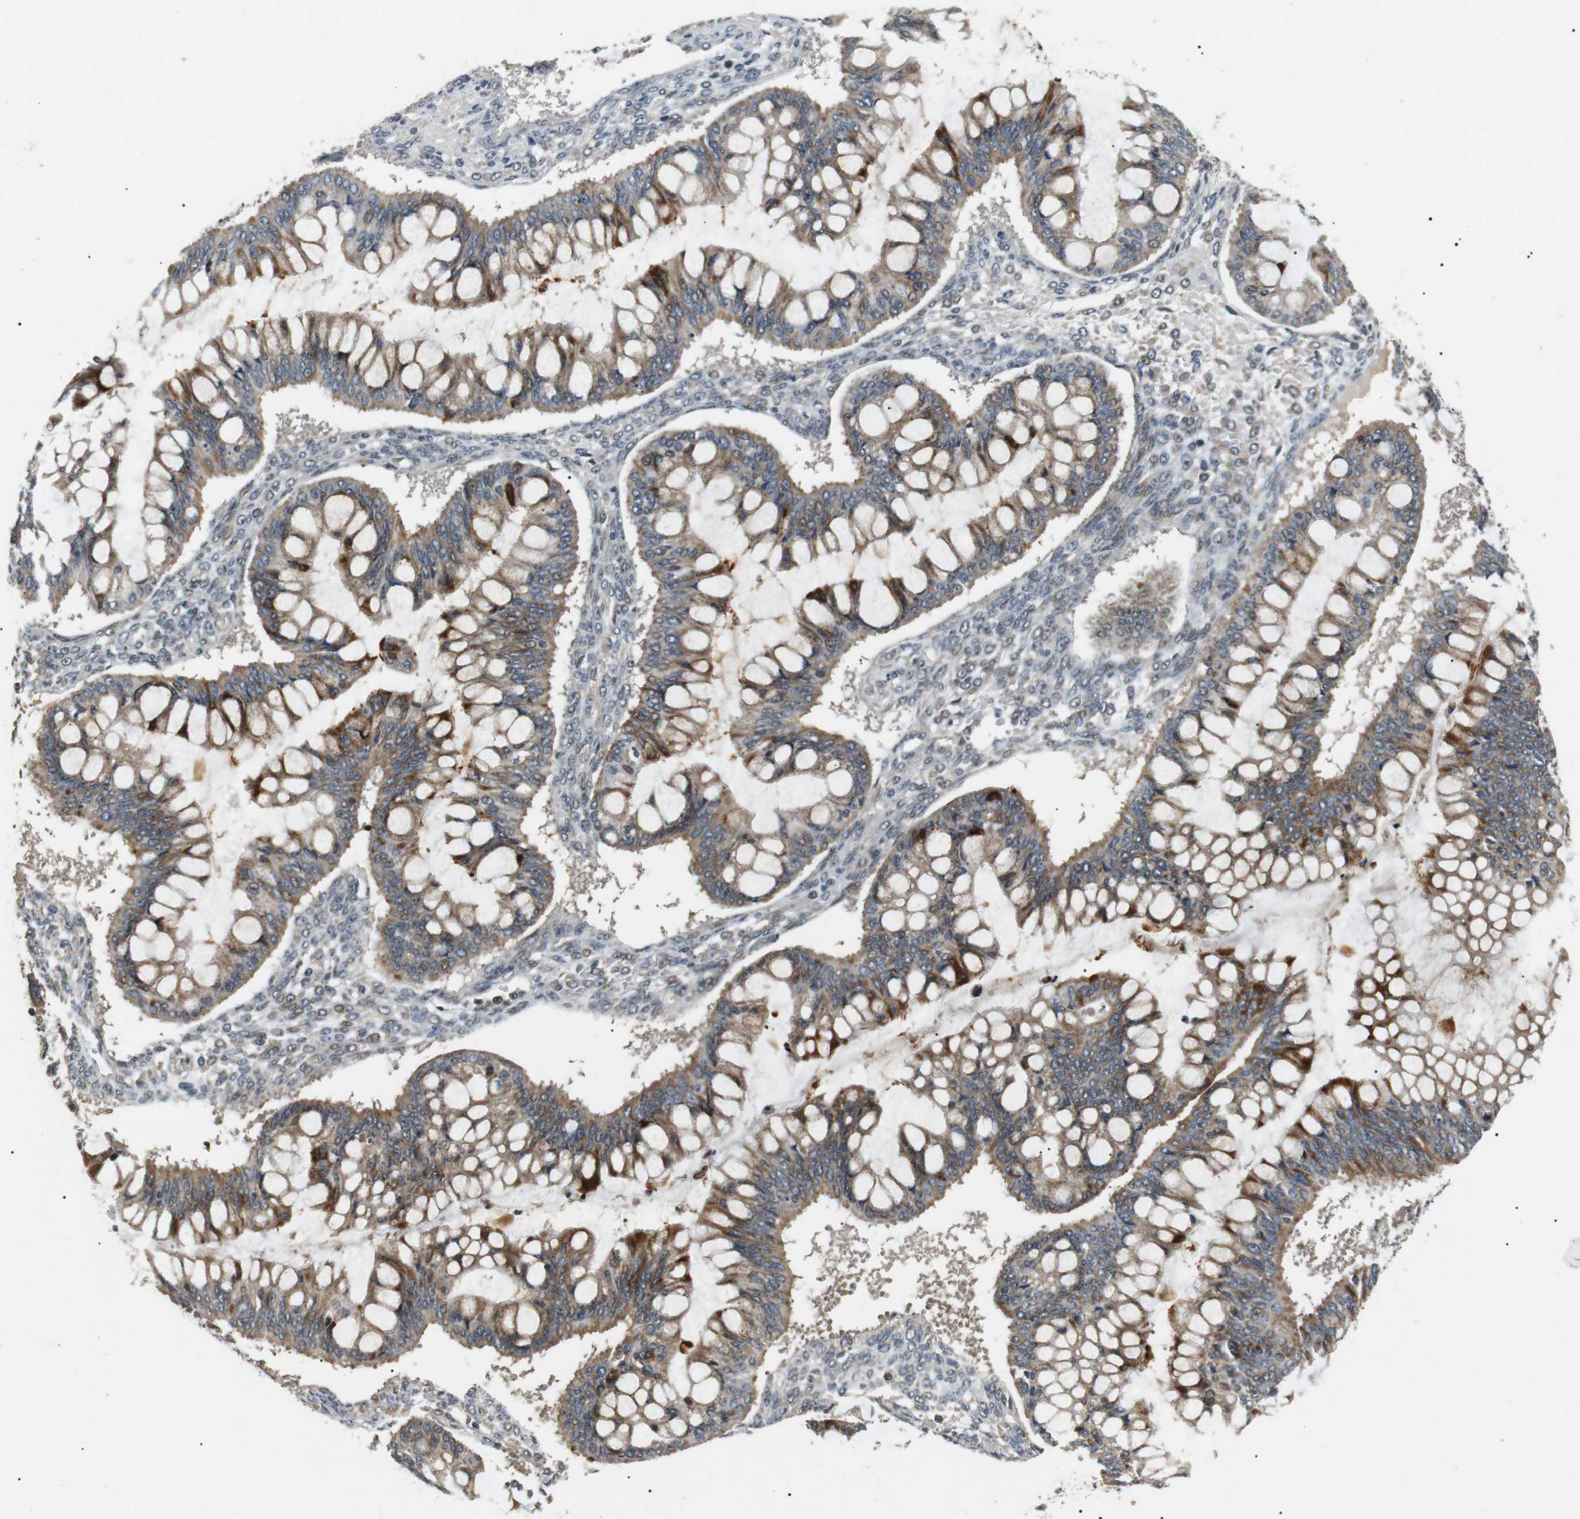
{"staining": {"intensity": "moderate", "quantity": ">75%", "location": "cytoplasmic/membranous"}, "tissue": "ovarian cancer", "cell_type": "Tumor cells", "image_type": "cancer", "snomed": [{"axis": "morphology", "description": "Cystadenocarcinoma, mucinous, NOS"}, {"axis": "topography", "description": "Ovary"}], "caption": "DAB immunohistochemical staining of human ovarian mucinous cystadenocarcinoma shows moderate cytoplasmic/membranous protein staining in about >75% of tumor cells. (DAB = brown stain, brightfield microscopy at high magnification).", "gene": "HSPA13", "patient": {"sex": "female", "age": 73}}